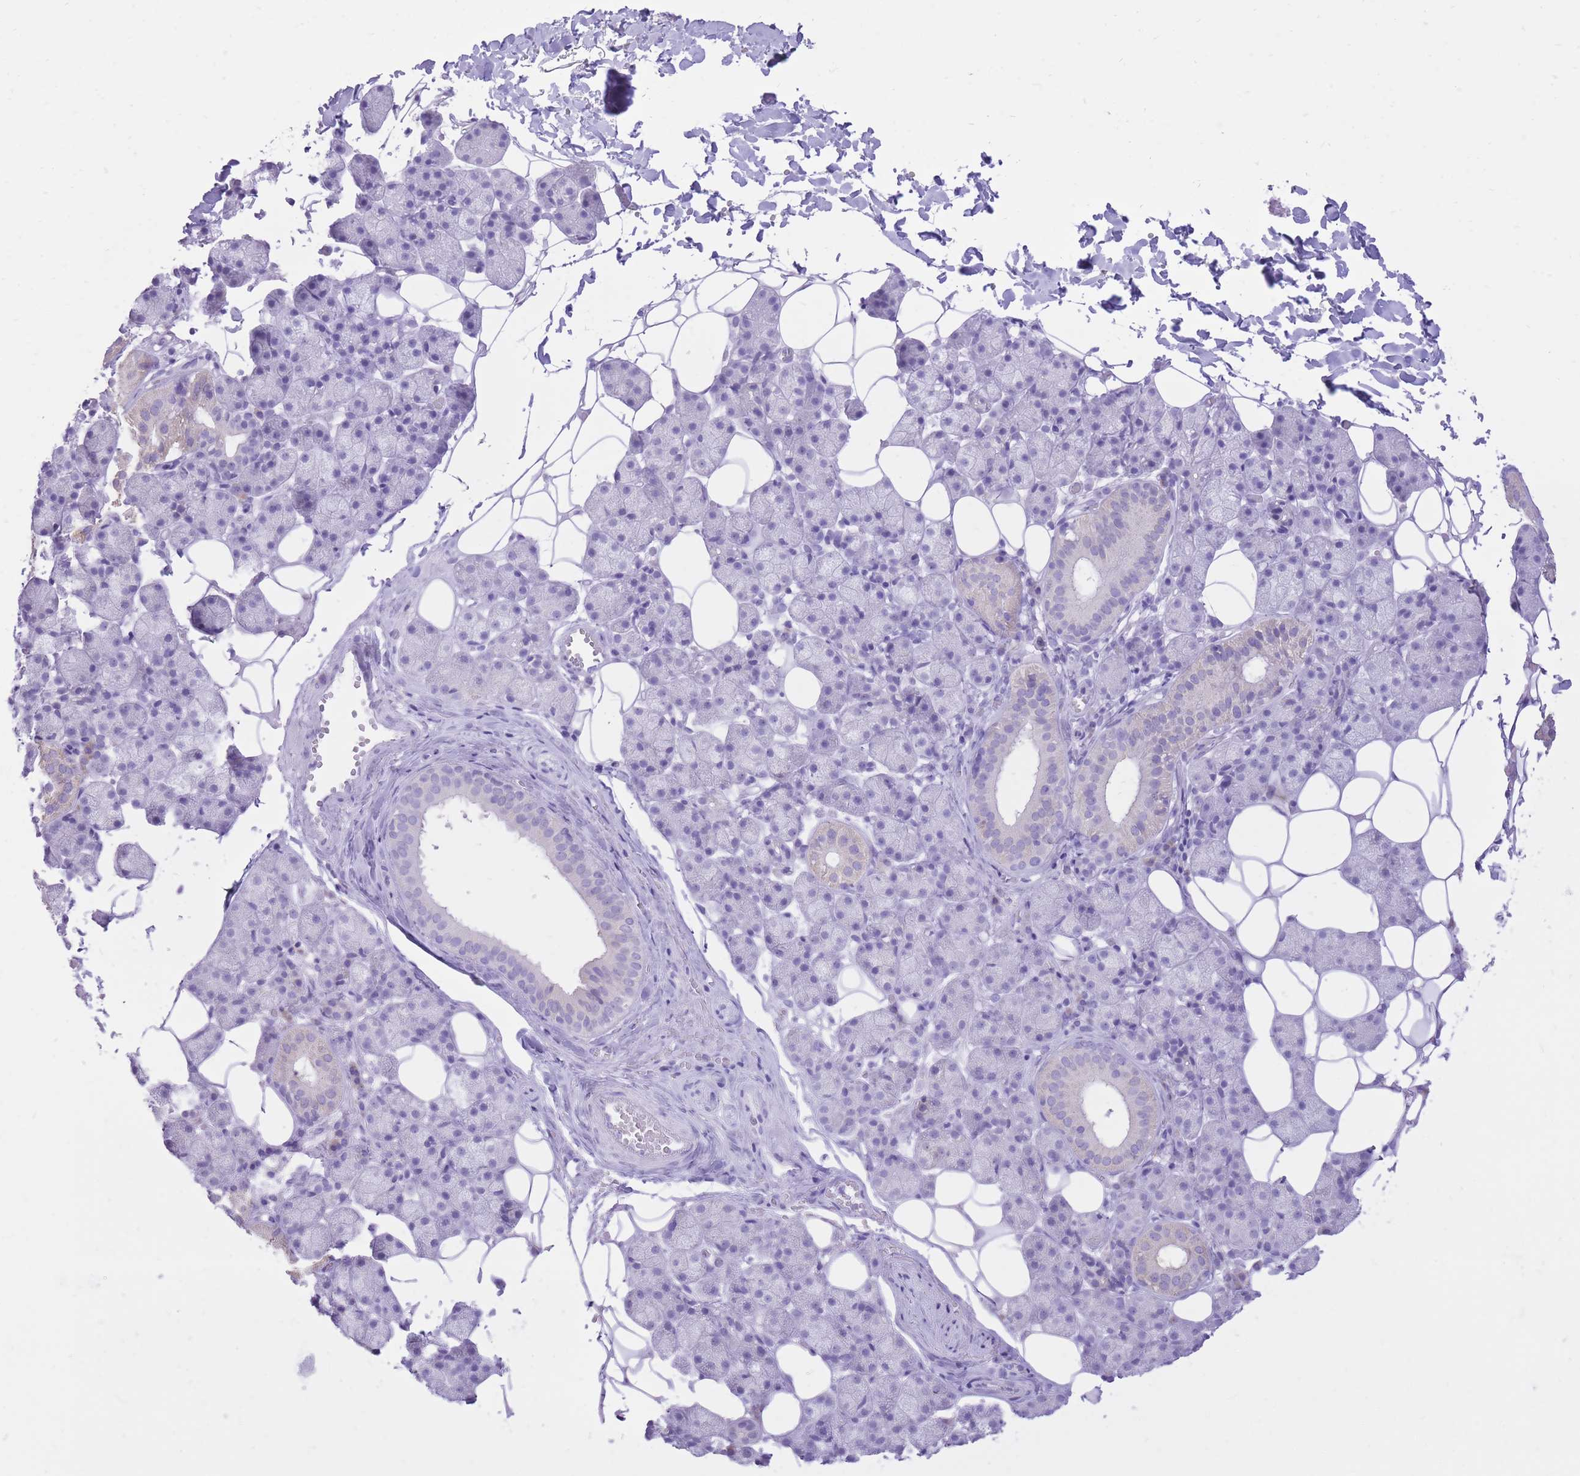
{"staining": {"intensity": "negative", "quantity": "none", "location": "none"}, "tissue": "salivary gland", "cell_type": "Glandular cells", "image_type": "normal", "snomed": [{"axis": "morphology", "description": "Normal tissue, NOS"}, {"axis": "topography", "description": "Salivary gland"}], "caption": "Glandular cells show no significant expression in normal salivary gland. (DAB (3,3'-diaminobenzidine) immunohistochemistry (IHC), high magnification).", "gene": "SLC4A4", "patient": {"sex": "female", "age": 33}}